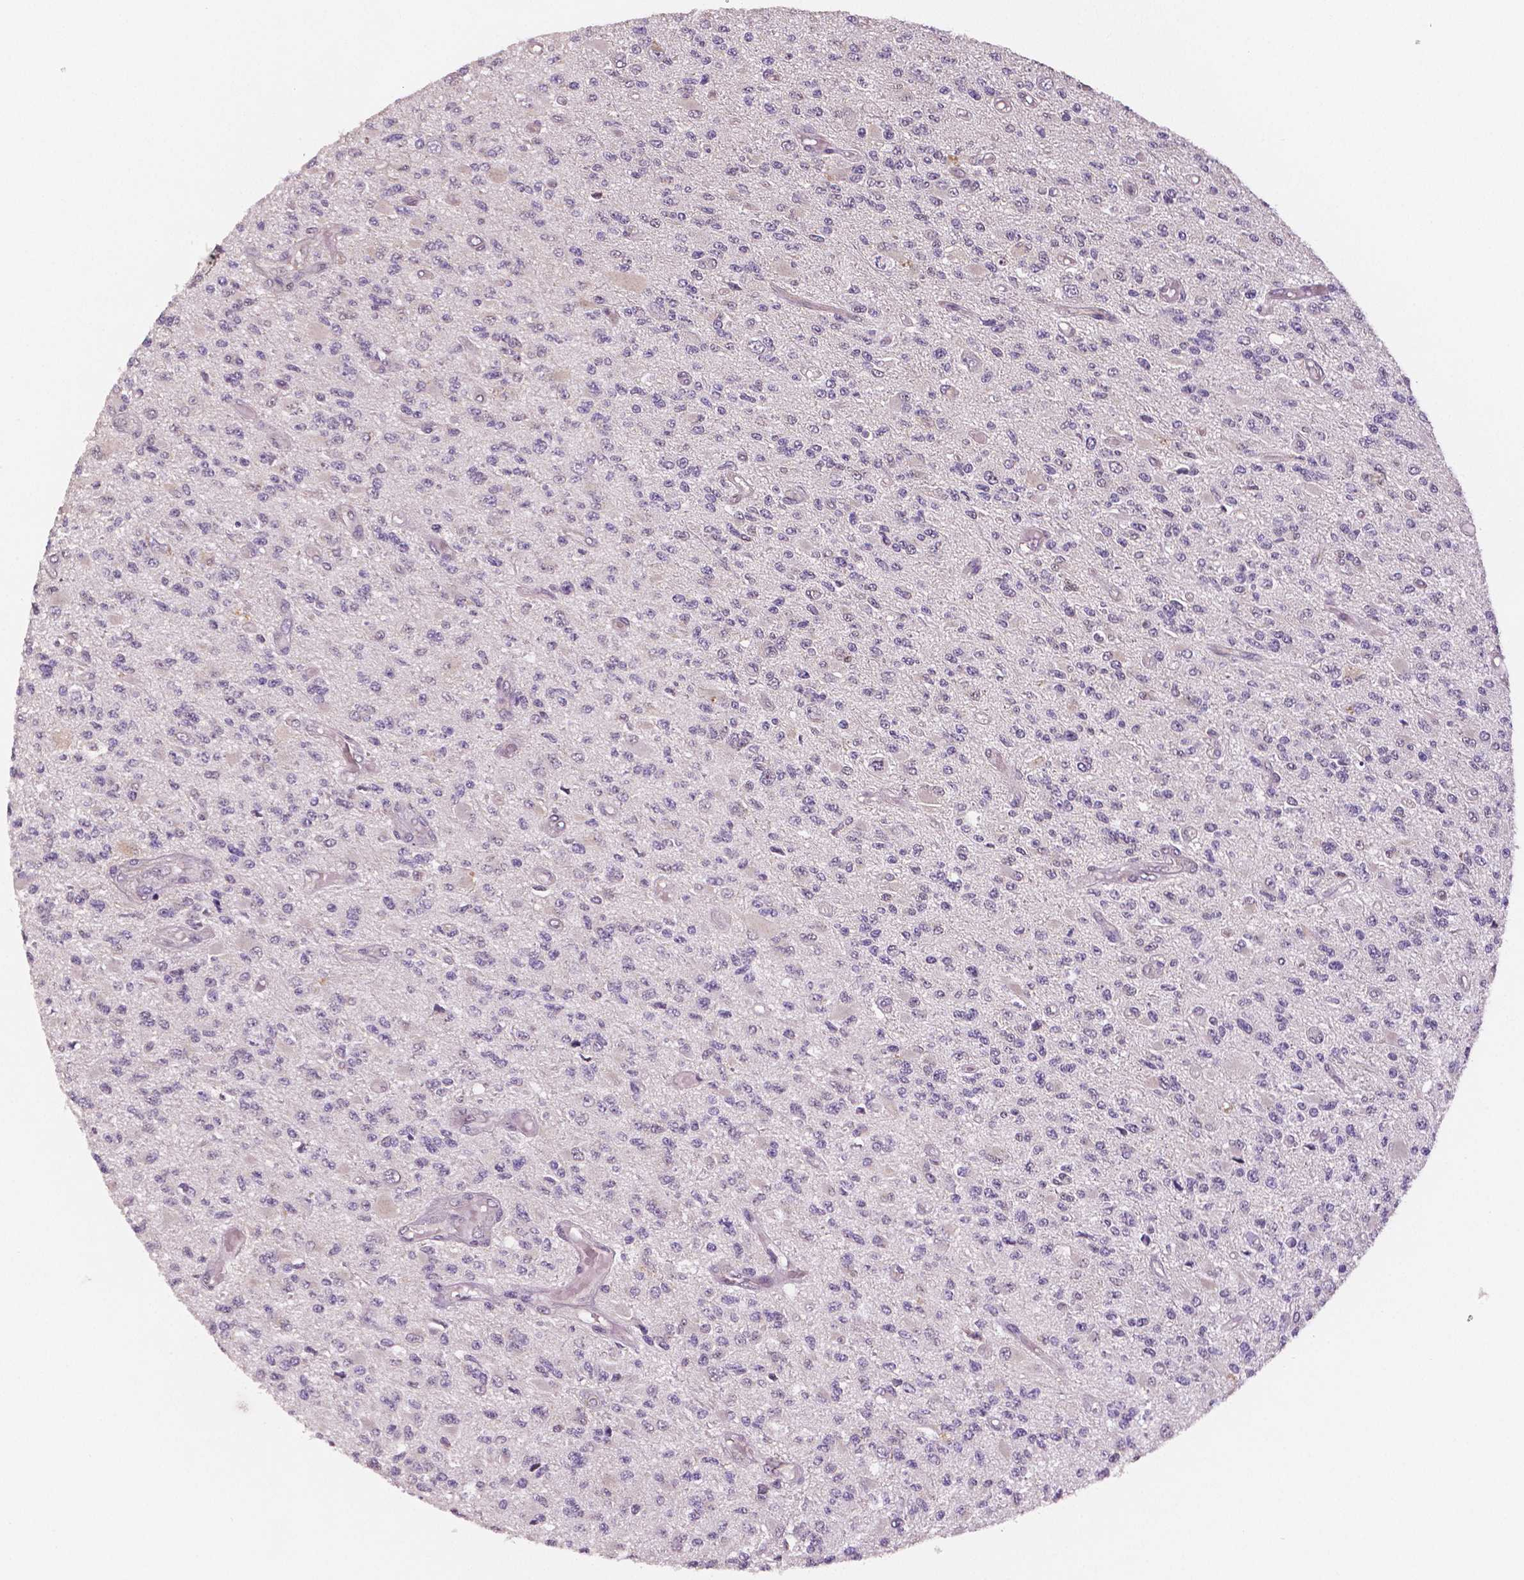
{"staining": {"intensity": "negative", "quantity": "none", "location": "none"}, "tissue": "glioma", "cell_type": "Tumor cells", "image_type": "cancer", "snomed": [{"axis": "morphology", "description": "Glioma, malignant, High grade"}, {"axis": "topography", "description": "Brain"}], "caption": "A high-resolution photomicrograph shows immunohistochemistry (IHC) staining of glioma, which reveals no significant expression in tumor cells. (DAB immunohistochemistry visualized using brightfield microscopy, high magnification).", "gene": "STAT3", "patient": {"sex": "female", "age": 63}}